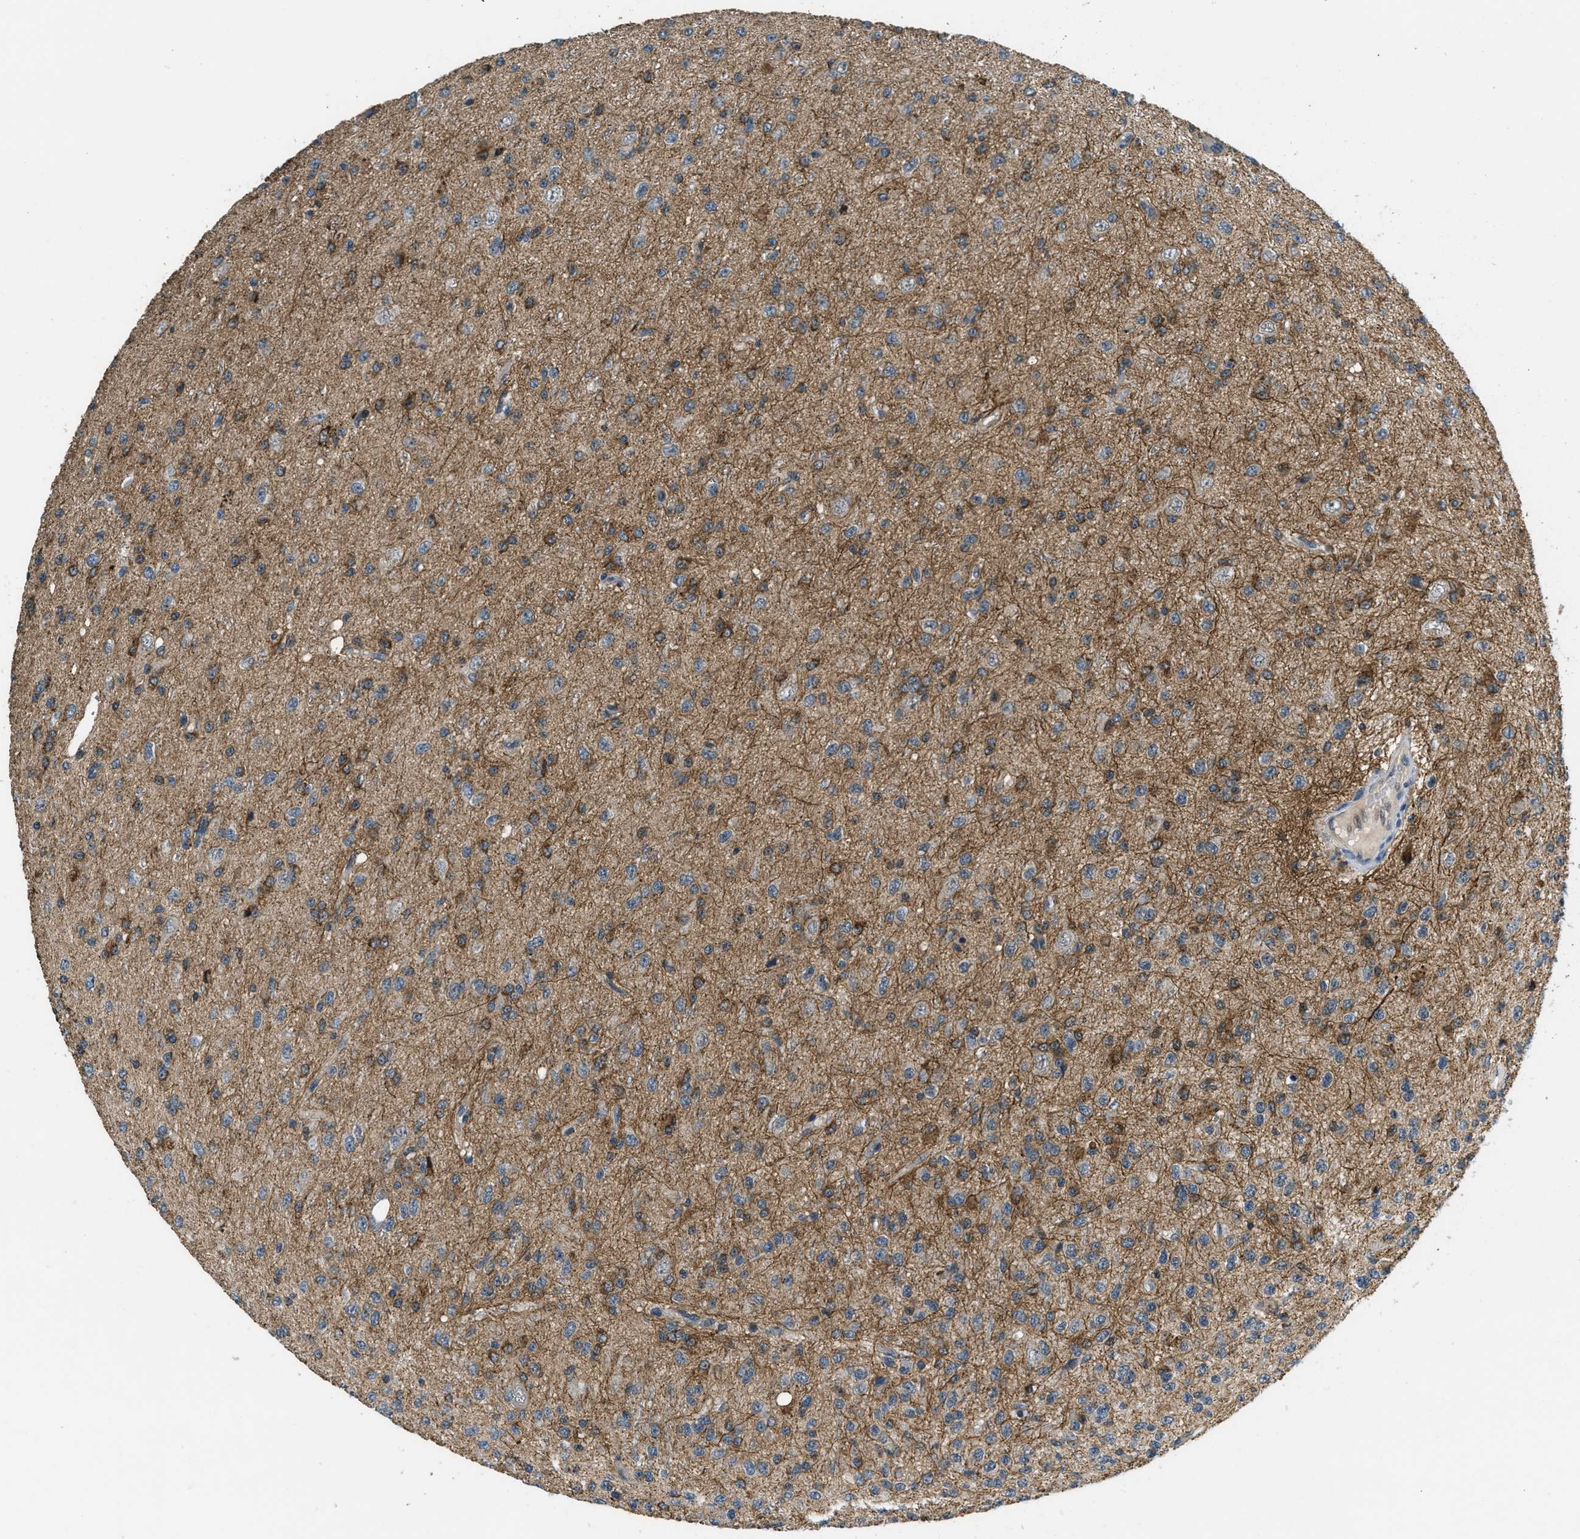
{"staining": {"intensity": "moderate", "quantity": "25%-75%", "location": "cytoplasmic/membranous"}, "tissue": "glioma", "cell_type": "Tumor cells", "image_type": "cancer", "snomed": [{"axis": "morphology", "description": "Glioma, malignant, High grade"}, {"axis": "topography", "description": "pancreas cauda"}], "caption": "Immunohistochemical staining of human malignant glioma (high-grade) shows moderate cytoplasmic/membranous protein expression in about 25%-75% of tumor cells.", "gene": "NAT1", "patient": {"sex": "male", "age": 60}}